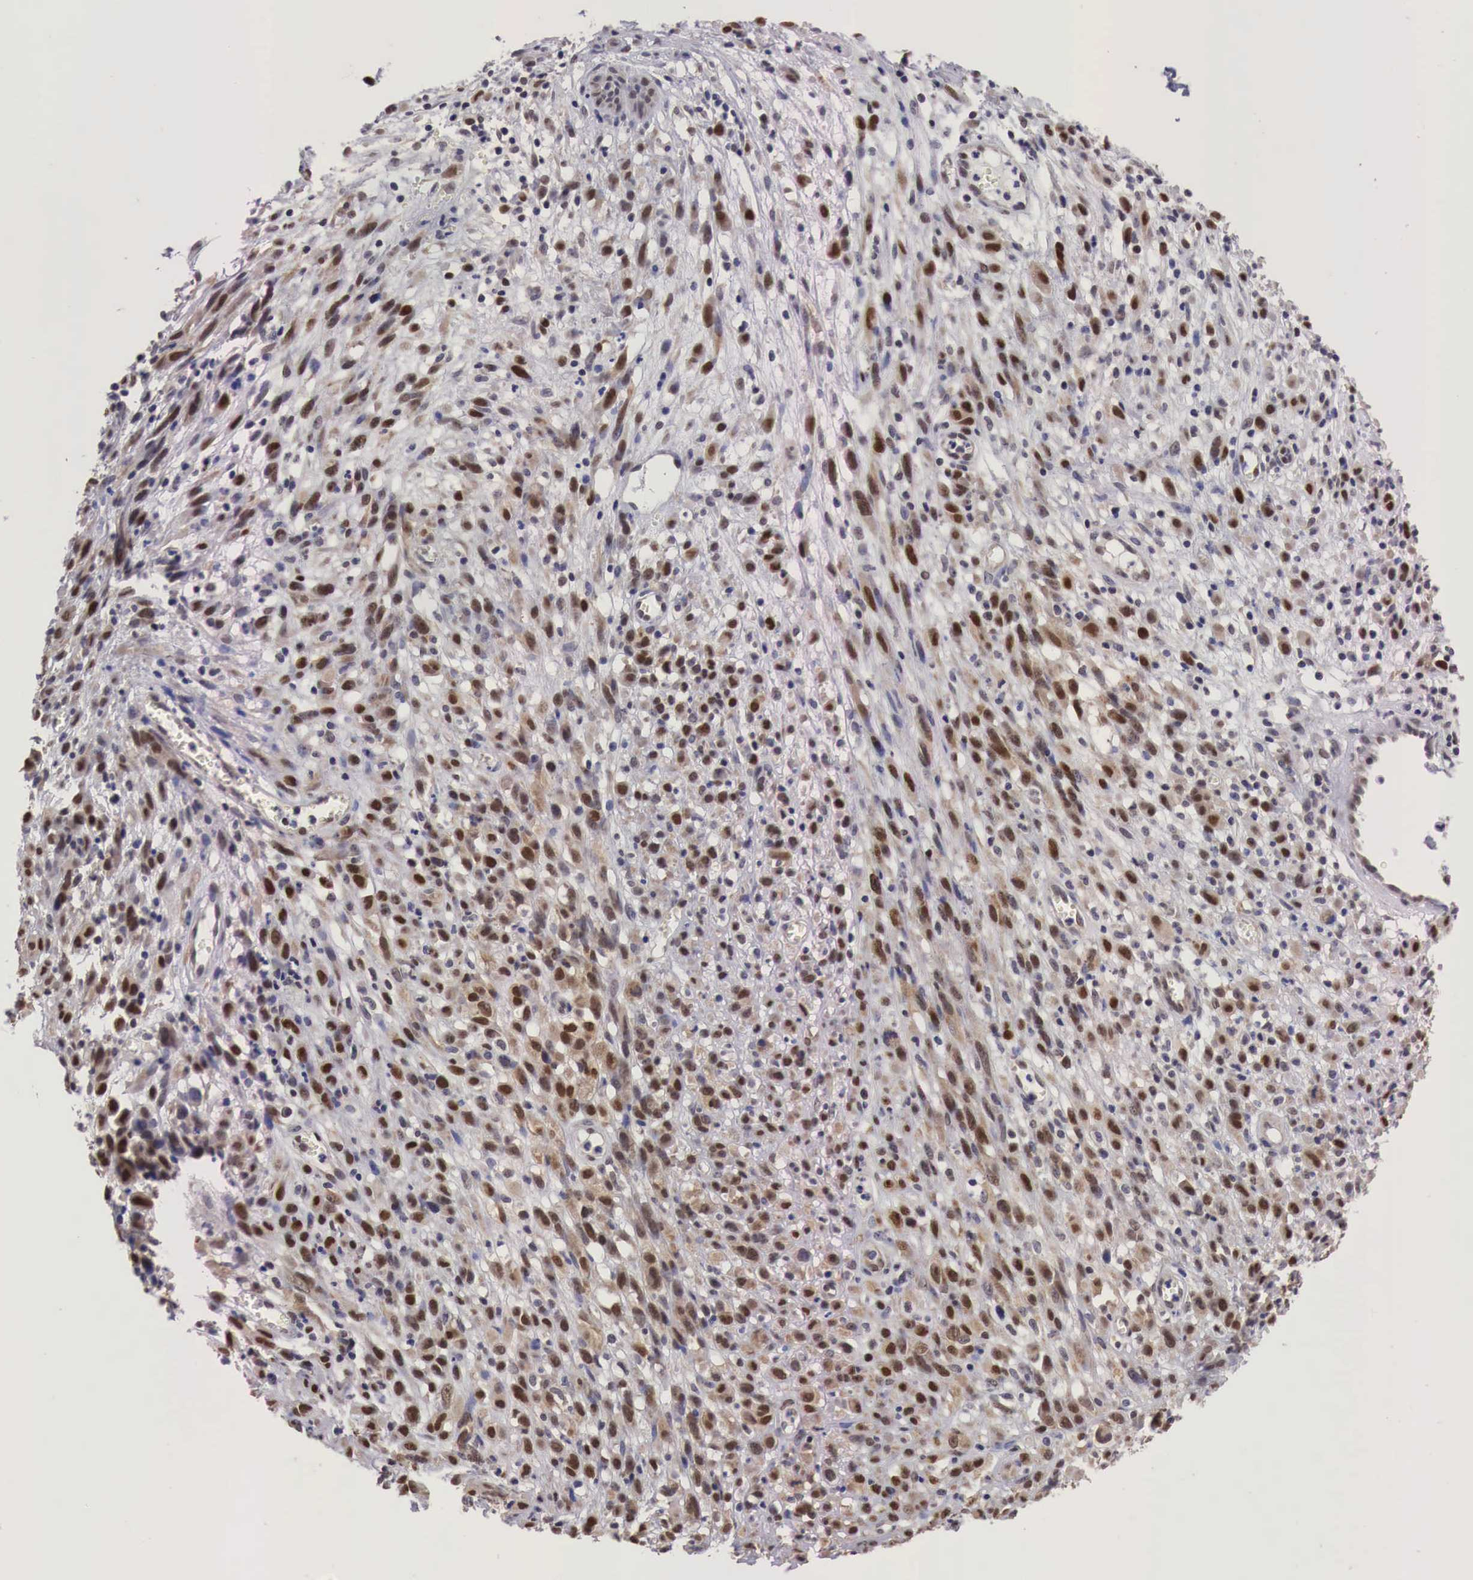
{"staining": {"intensity": "moderate", "quantity": ">75%", "location": "cytoplasmic/membranous,nuclear"}, "tissue": "melanoma", "cell_type": "Tumor cells", "image_type": "cancer", "snomed": [{"axis": "morphology", "description": "Malignant melanoma, NOS"}, {"axis": "topography", "description": "Skin"}], "caption": "A brown stain shows moderate cytoplasmic/membranous and nuclear expression of a protein in melanoma tumor cells. The staining was performed using DAB to visualize the protein expression in brown, while the nuclei were stained in blue with hematoxylin (Magnification: 20x).", "gene": "PABIR2", "patient": {"sex": "male", "age": 51}}